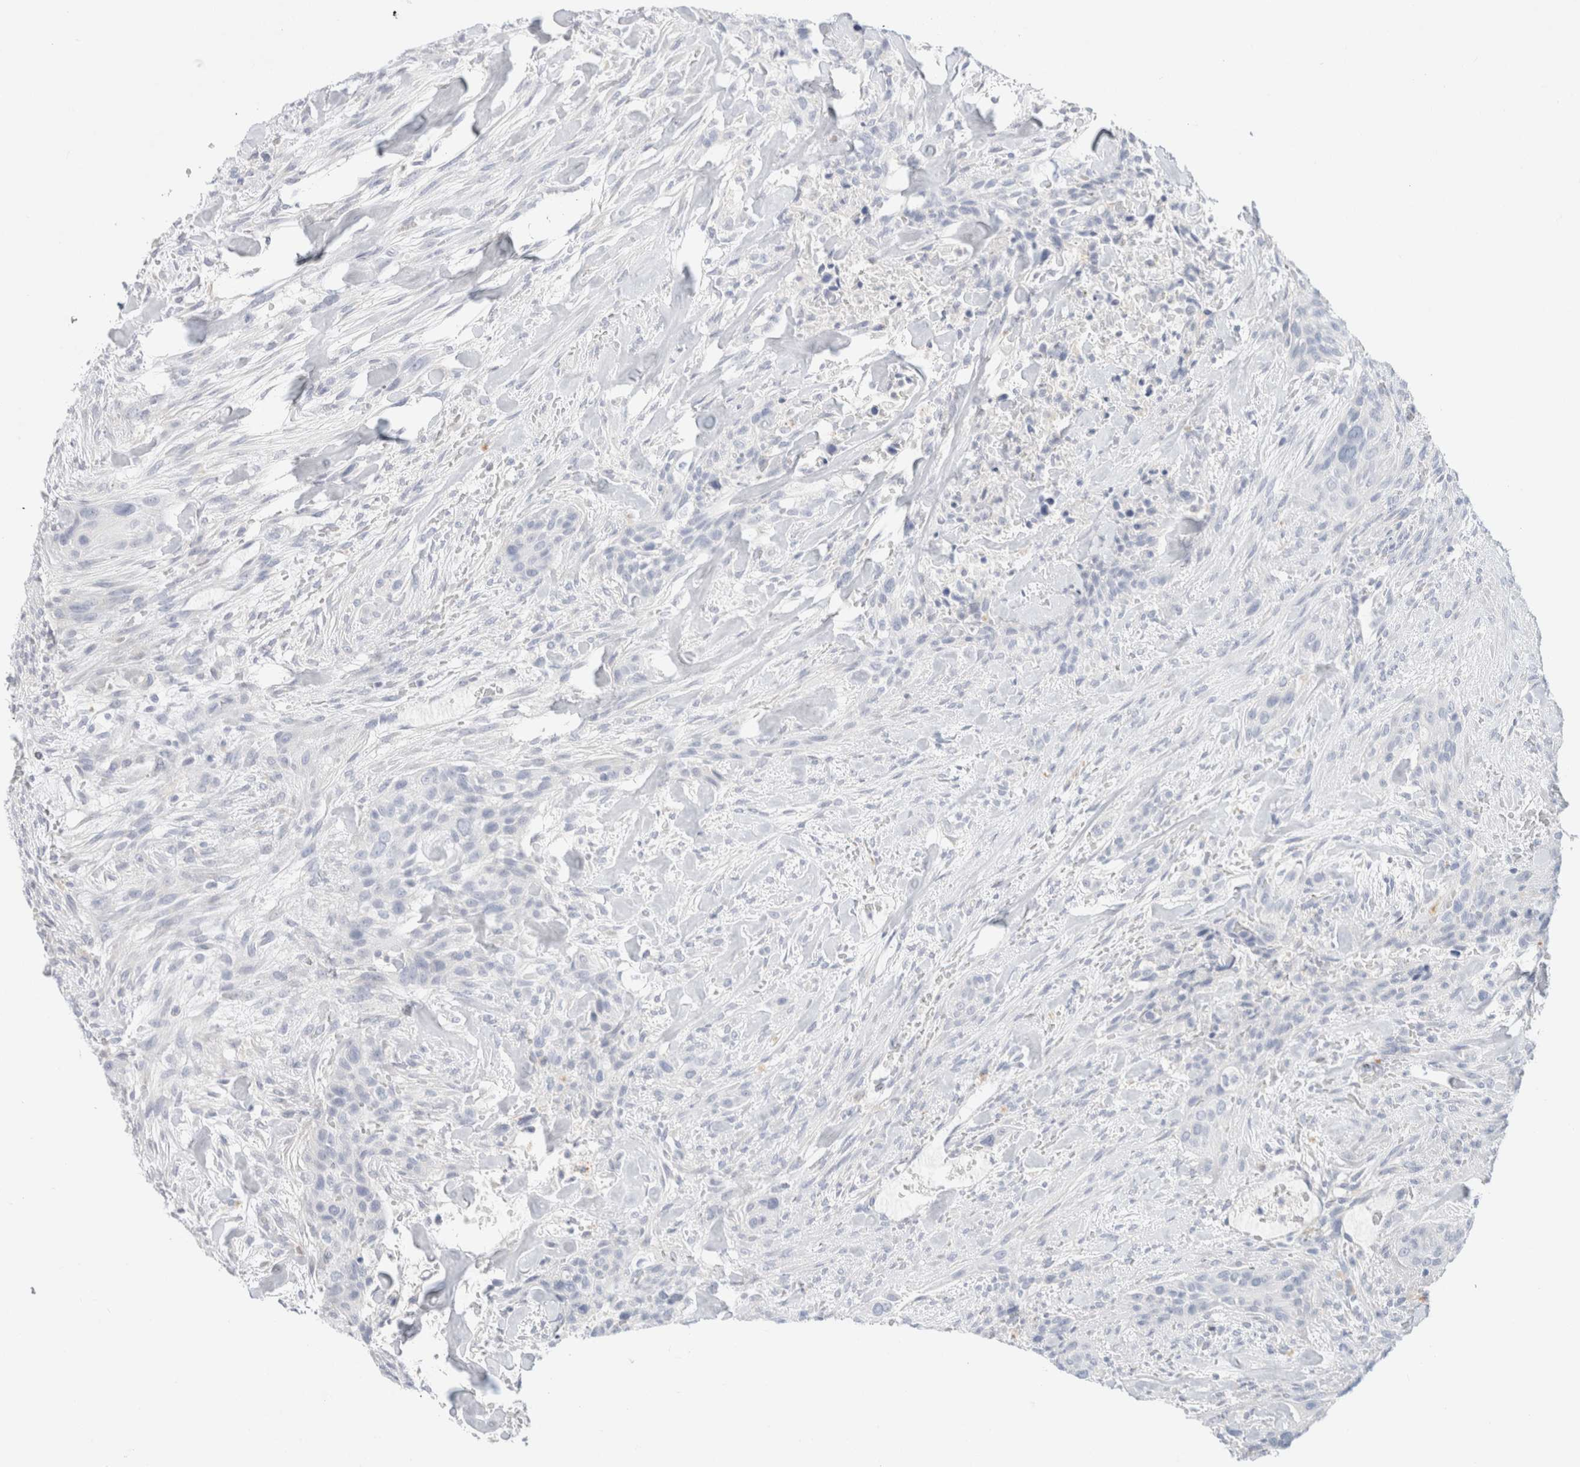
{"staining": {"intensity": "negative", "quantity": "none", "location": "none"}, "tissue": "urothelial cancer", "cell_type": "Tumor cells", "image_type": "cancer", "snomed": [{"axis": "morphology", "description": "Urothelial carcinoma, High grade"}, {"axis": "topography", "description": "Urinary bladder"}], "caption": "Protein analysis of urothelial carcinoma (high-grade) demonstrates no significant staining in tumor cells. (Stains: DAB immunohistochemistry with hematoxylin counter stain, Microscopy: brightfield microscopy at high magnification).", "gene": "CPQ", "patient": {"sex": "male", "age": 35}}